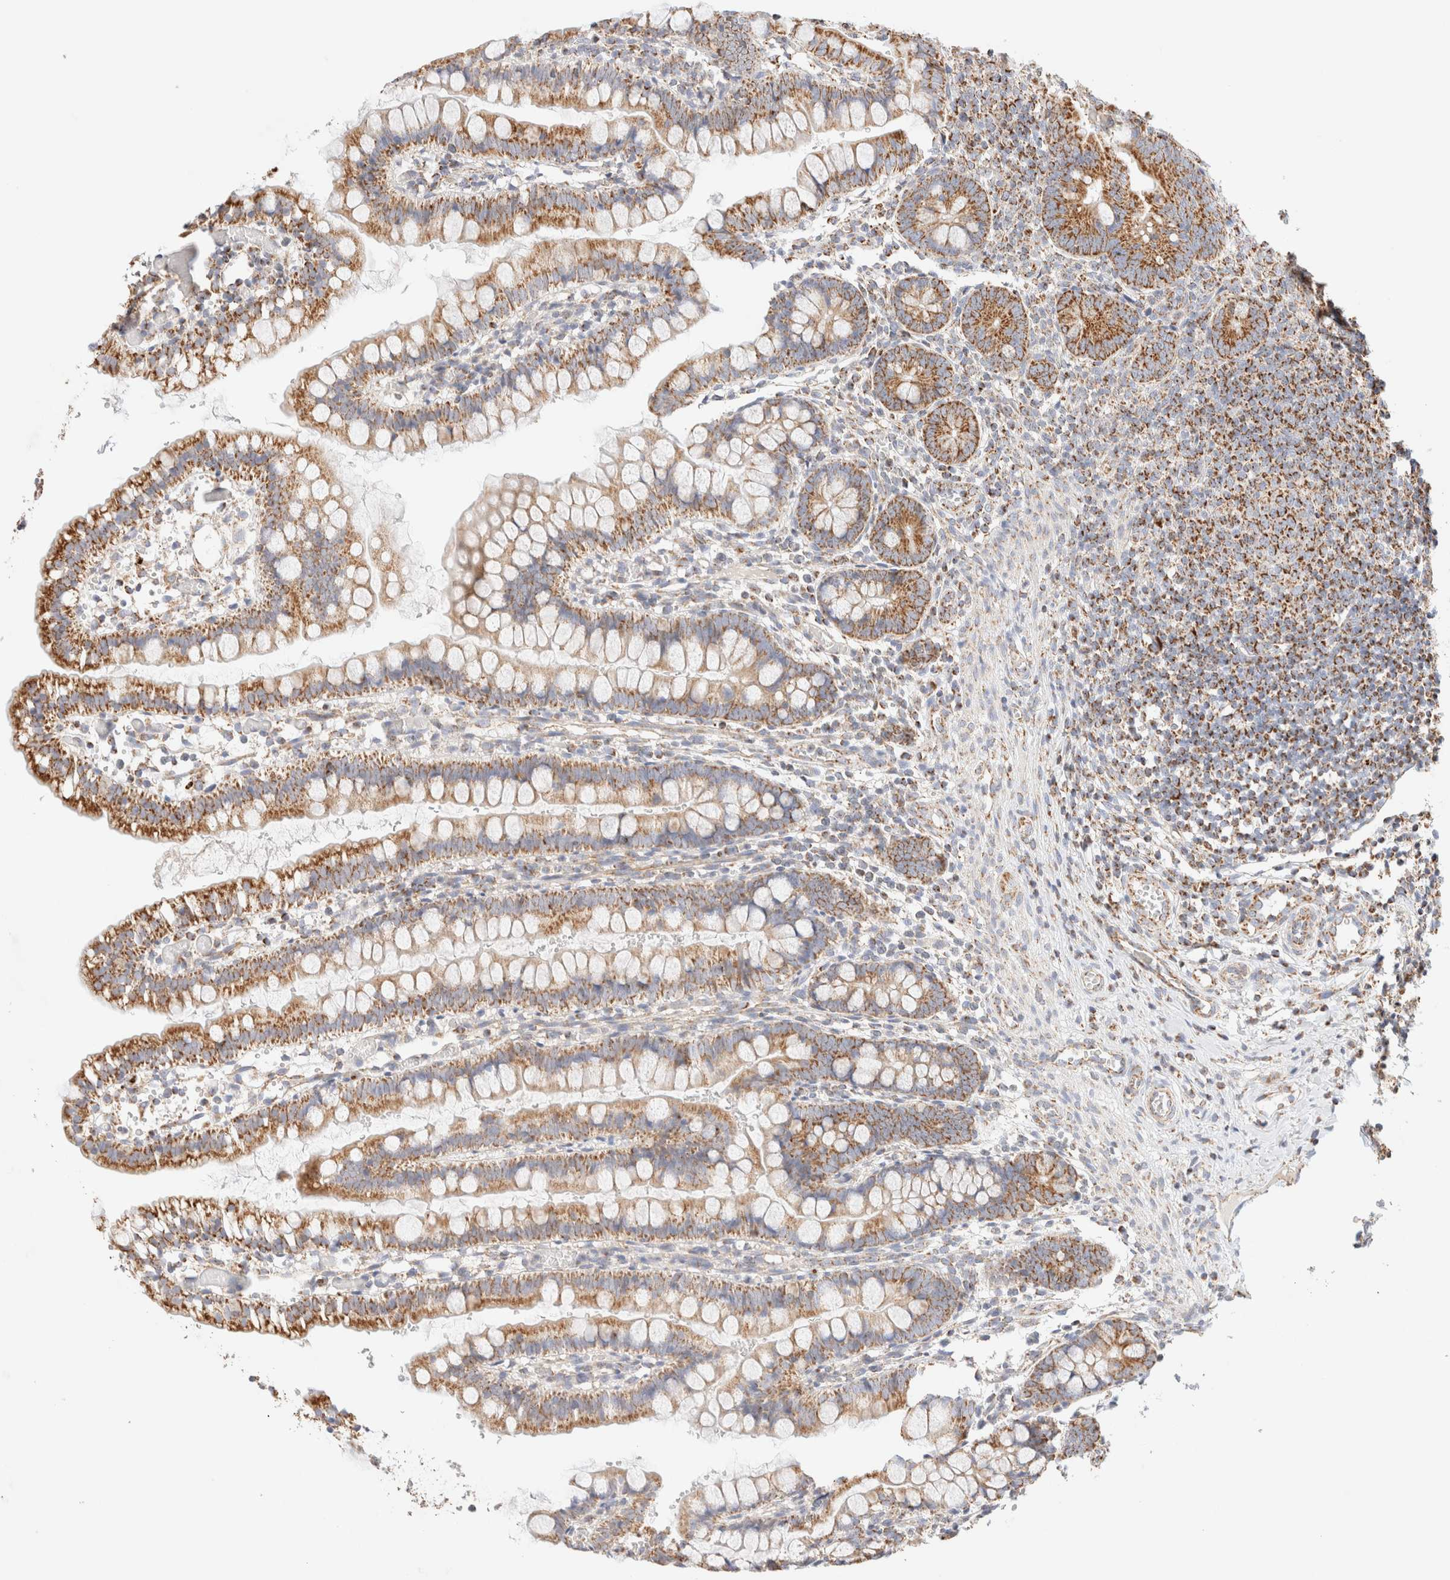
{"staining": {"intensity": "strong", "quantity": ">75%", "location": "cytoplasmic/membranous"}, "tissue": "small intestine", "cell_type": "Glandular cells", "image_type": "normal", "snomed": [{"axis": "morphology", "description": "Normal tissue, NOS"}, {"axis": "morphology", "description": "Developmental malformation"}, {"axis": "topography", "description": "Small intestine"}], "caption": "The image displays staining of benign small intestine, revealing strong cytoplasmic/membranous protein positivity (brown color) within glandular cells. (Stains: DAB (3,3'-diaminobenzidine) in brown, nuclei in blue, Microscopy: brightfield microscopy at high magnification).", "gene": "PHB2", "patient": {"sex": "male"}}